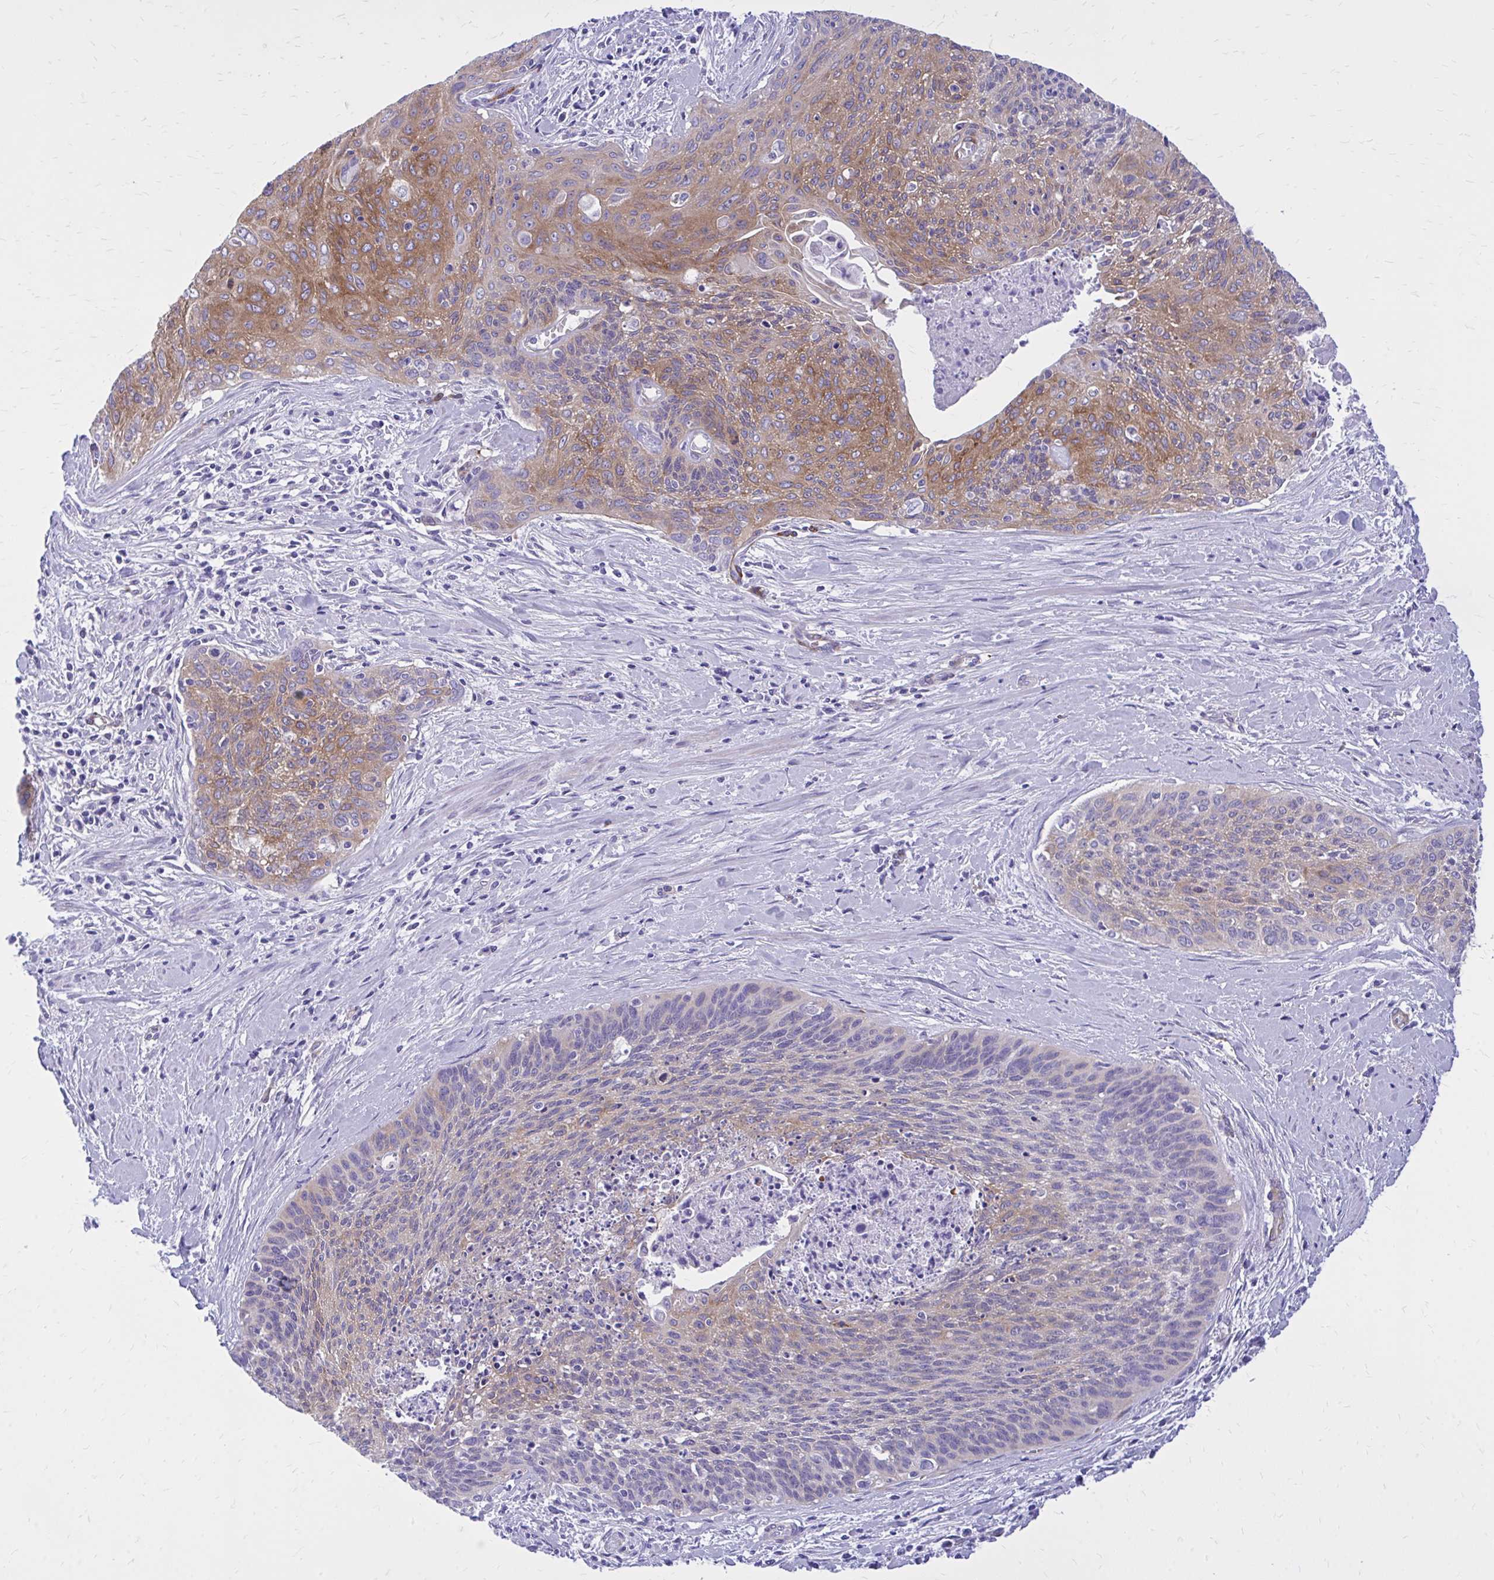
{"staining": {"intensity": "moderate", "quantity": "25%-75%", "location": "cytoplasmic/membranous"}, "tissue": "cervical cancer", "cell_type": "Tumor cells", "image_type": "cancer", "snomed": [{"axis": "morphology", "description": "Squamous cell carcinoma, NOS"}, {"axis": "topography", "description": "Cervix"}], "caption": "A micrograph showing moderate cytoplasmic/membranous expression in about 25%-75% of tumor cells in cervical squamous cell carcinoma, as visualized by brown immunohistochemical staining.", "gene": "EPB41L1", "patient": {"sex": "female", "age": 55}}